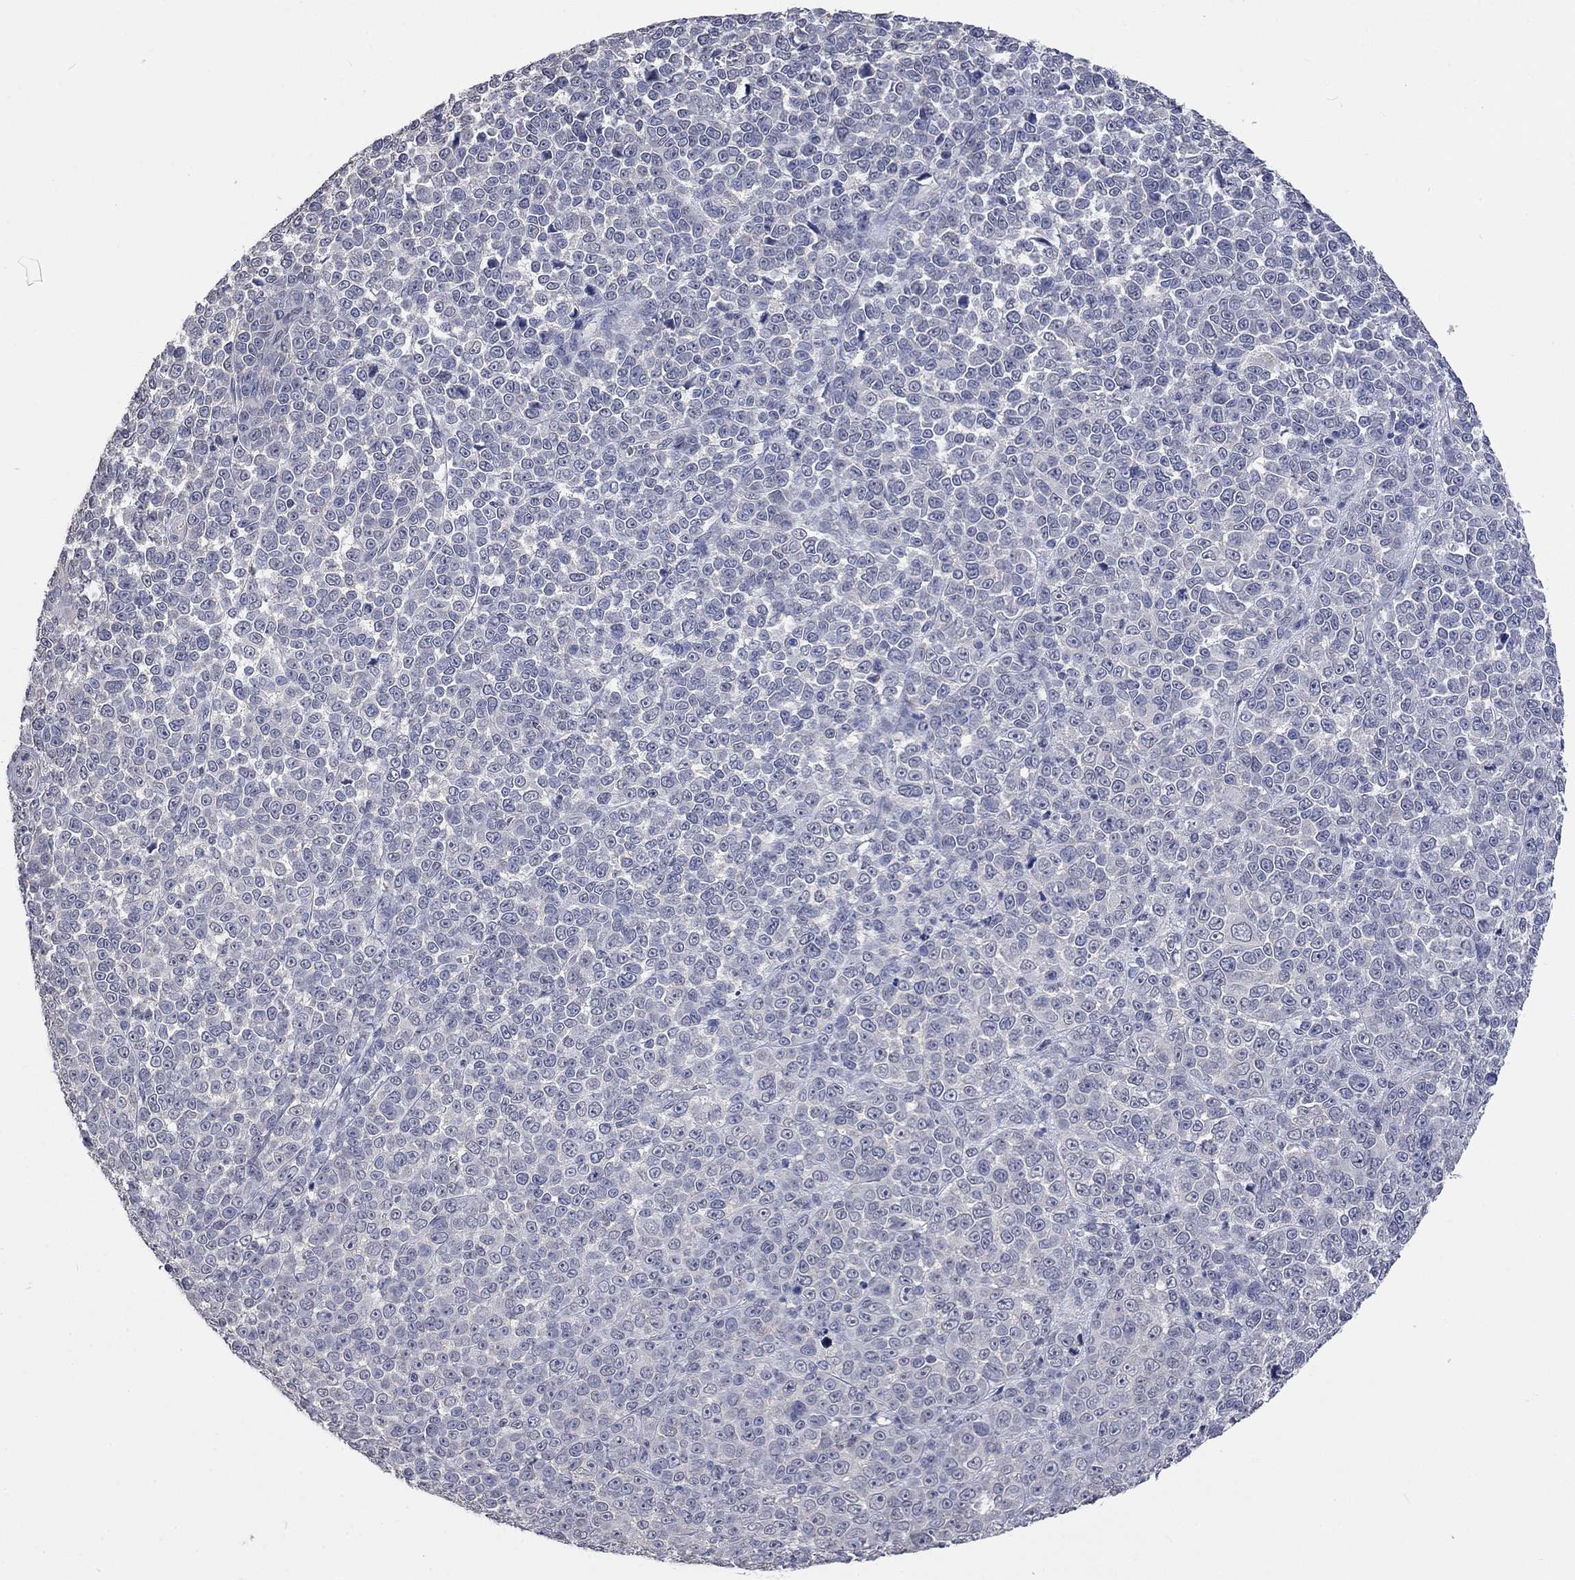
{"staining": {"intensity": "negative", "quantity": "none", "location": "none"}, "tissue": "melanoma", "cell_type": "Tumor cells", "image_type": "cancer", "snomed": [{"axis": "morphology", "description": "Malignant melanoma, NOS"}, {"axis": "topography", "description": "Skin"}], "caption": "Tumor cells show no significant protein positivity in melanoma. (DAB (3,3'-diaminobenzidine) immunohistochemistry (IHC) with hematoxylin counter stain).", "gene": "ZBTB18", "patient": {"sex": "female", "age": 95}}